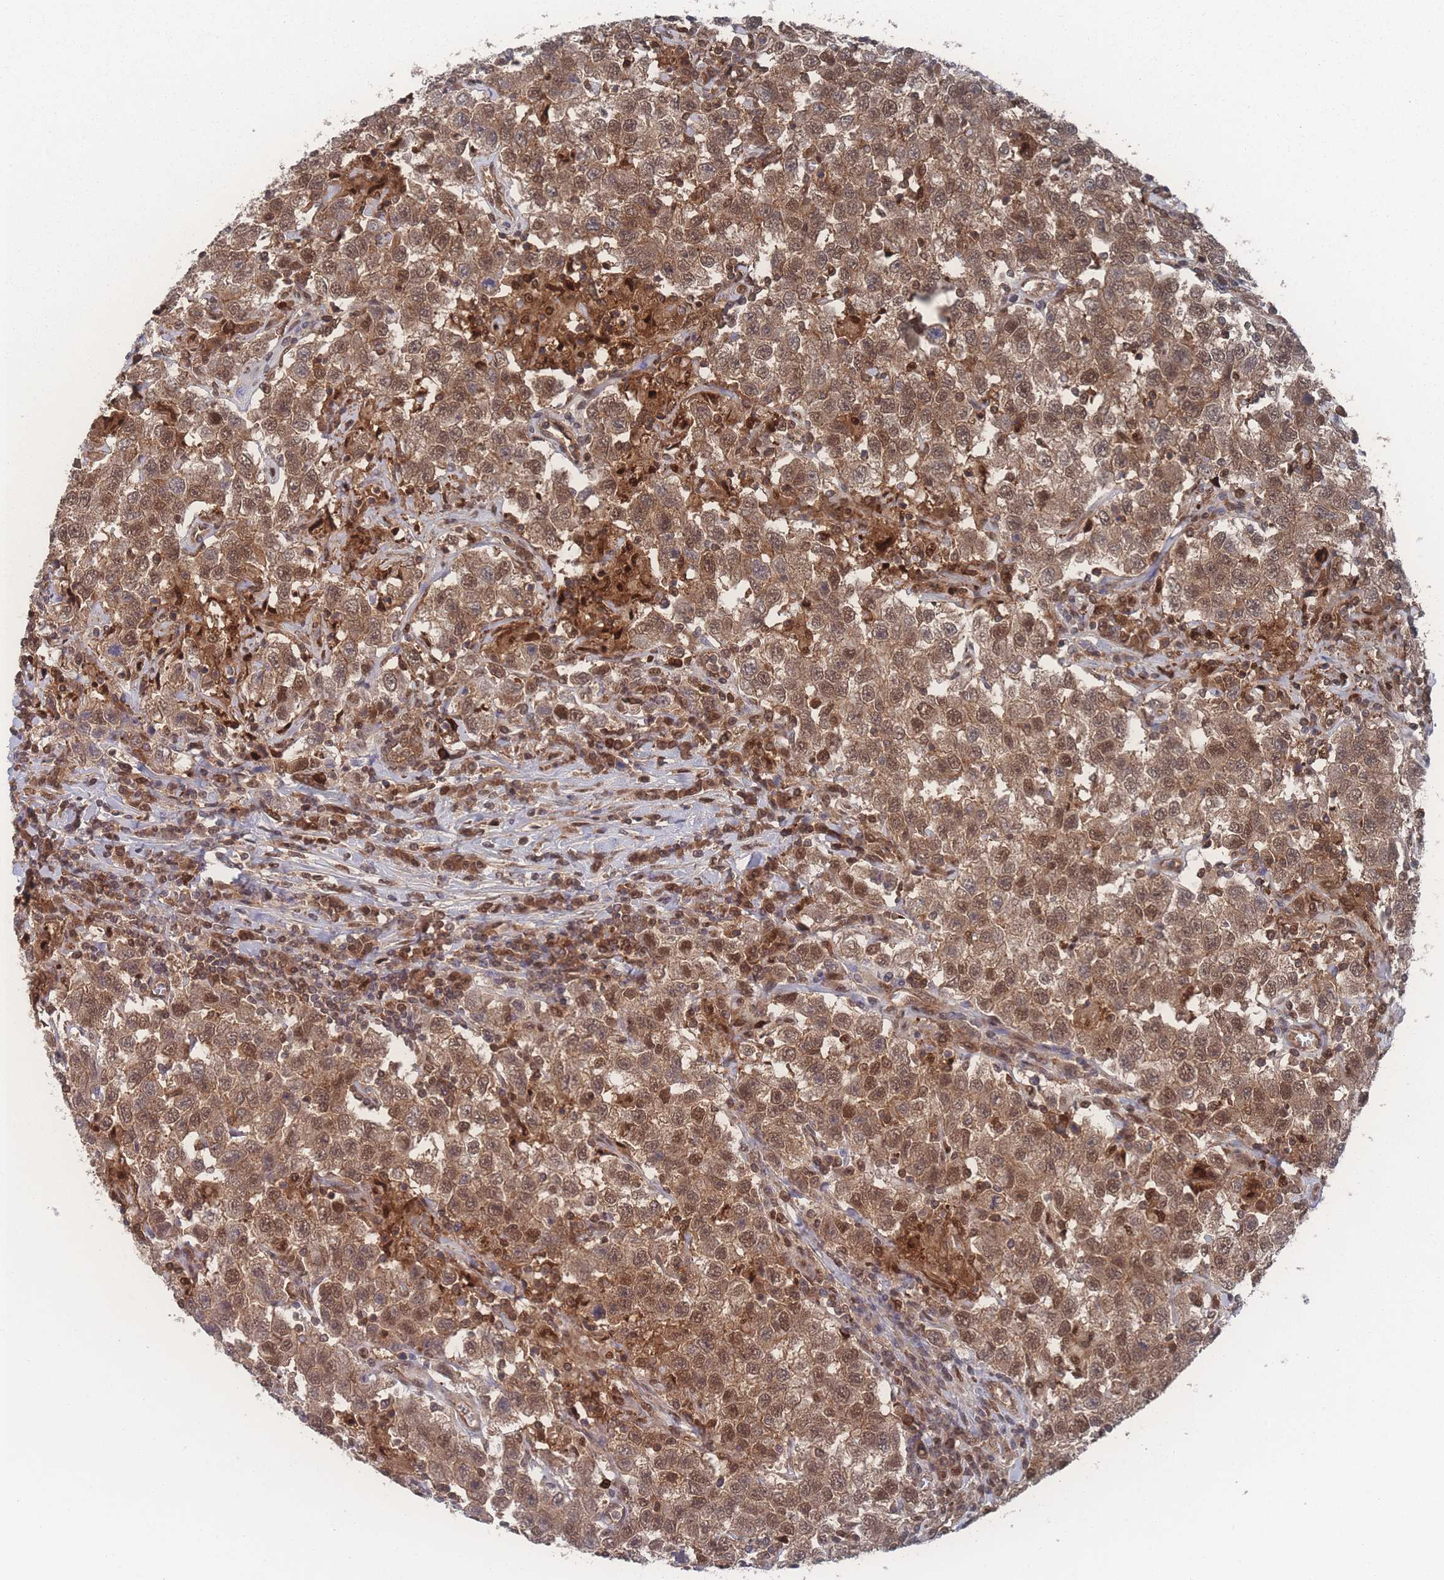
{"staining": {"intensity": "moderate", "quantity": ">75%", "location": "cytoplasmic/membranous,nuclear"}, "tissue": "testis cancer", "cell_type": "Tumor cells", "image_type": "cancer", "snomed": [{"axis": "morphology", "description": "Seminoma, NOS"}, {"axis": "topography", "description": "Testis"}], "caption": "A high-resolution photomicrograph shows immunohistochemistry (IHC) staining of testis cancer, which exhibits moderate cytoplasmic/membranous and nuclear staining in approximately >75% of tumor cells.", "gene": "PSMA1", "patient": {"sex": "male", "age": 41}}